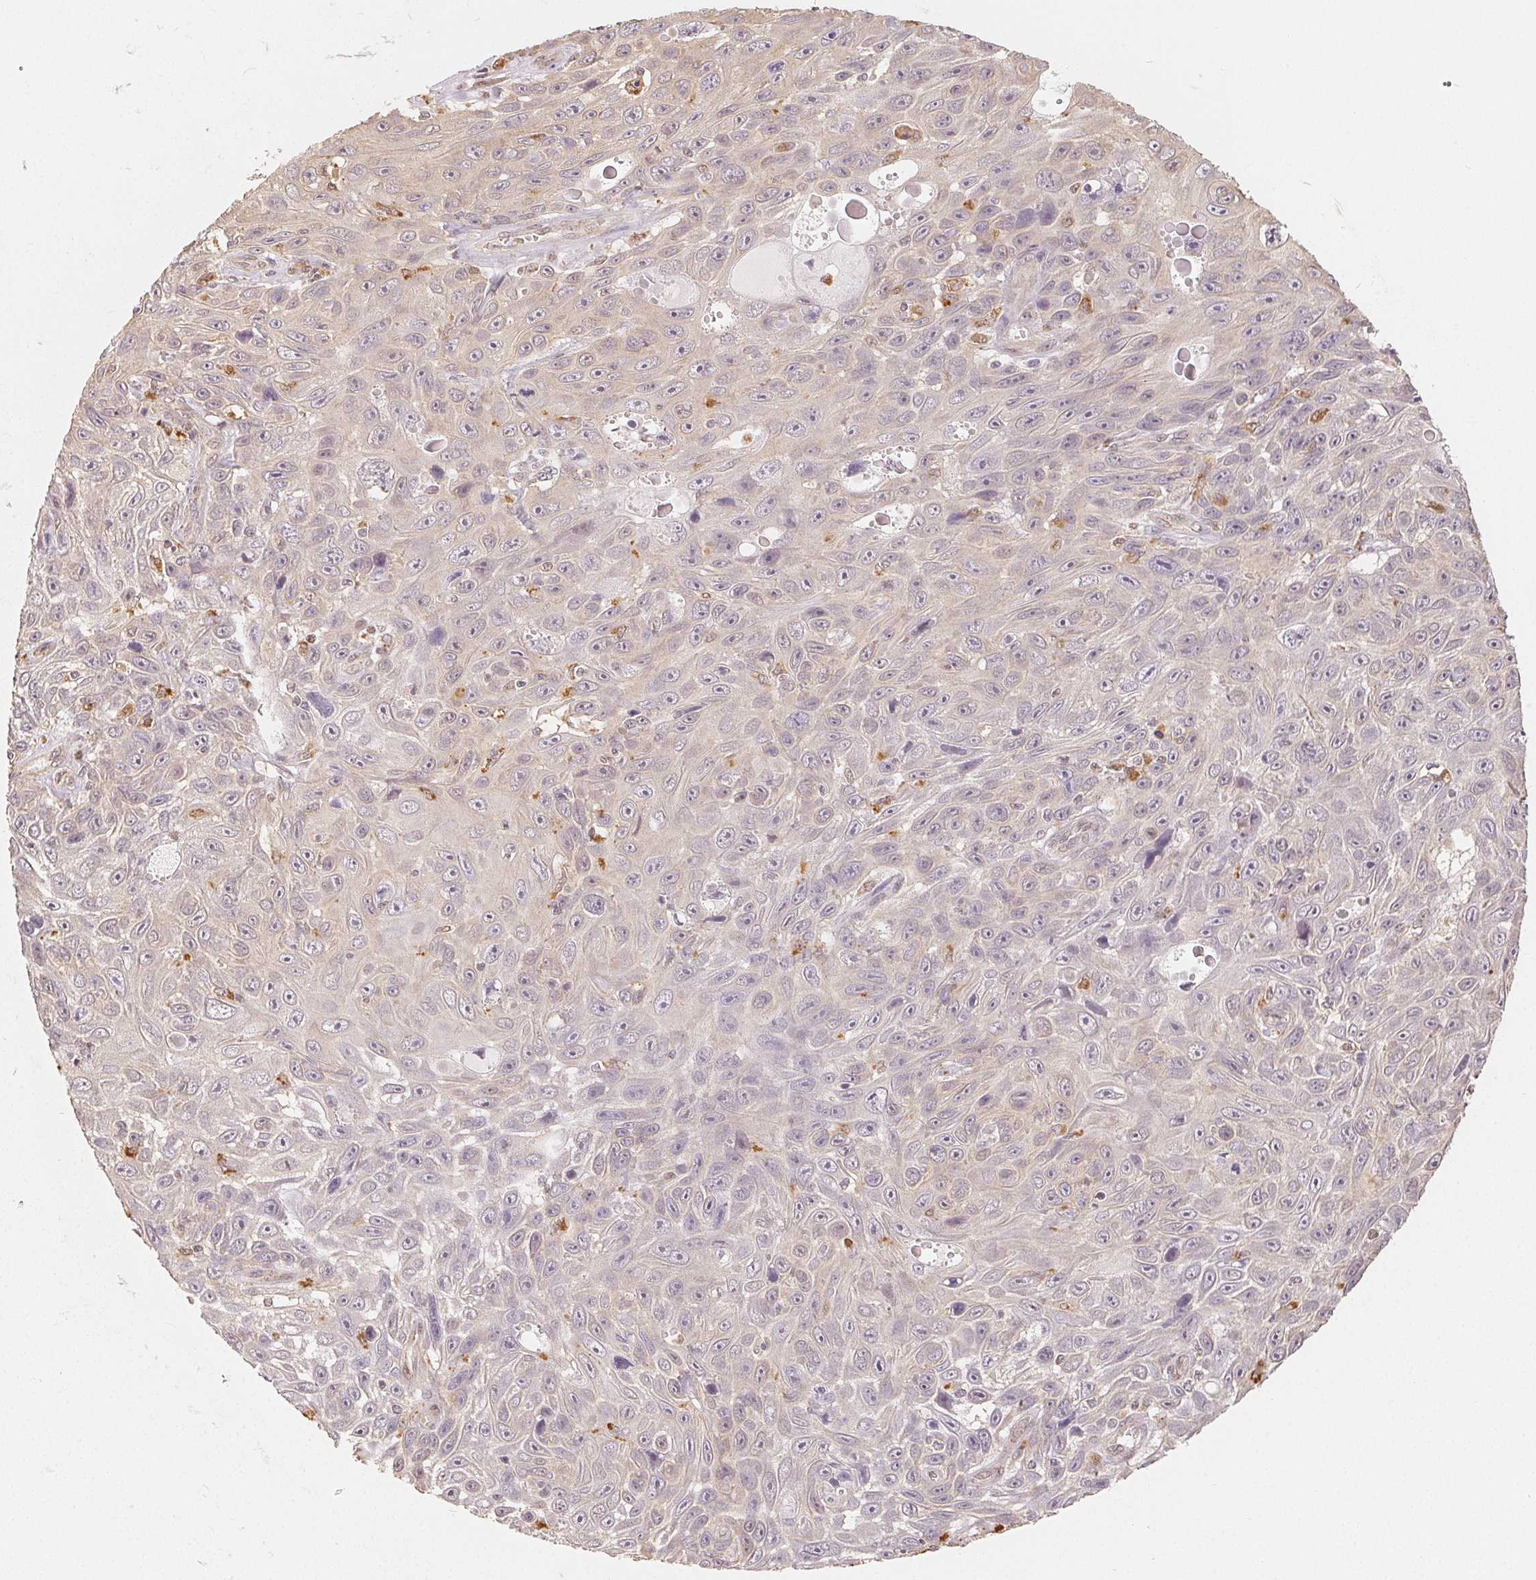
{"staining": {"intensity": "negative", "quantity": "none", "location": "none"}, "tissue": "skin cancer", "cell_type": "Tumor cells", "image_type": "cancer", "snomed": [{"axis": "morphology", "description": "Squamous cell carcinoma, NOS"}, {"axis": "topography", "description": "Skin"}], "caption": "The photomicrograph reveals no significant expression in tumor cells of squamous cell carcinoma (skin).", "gene": "GUSB", "patient": {"sex": "male", "age": 82}}